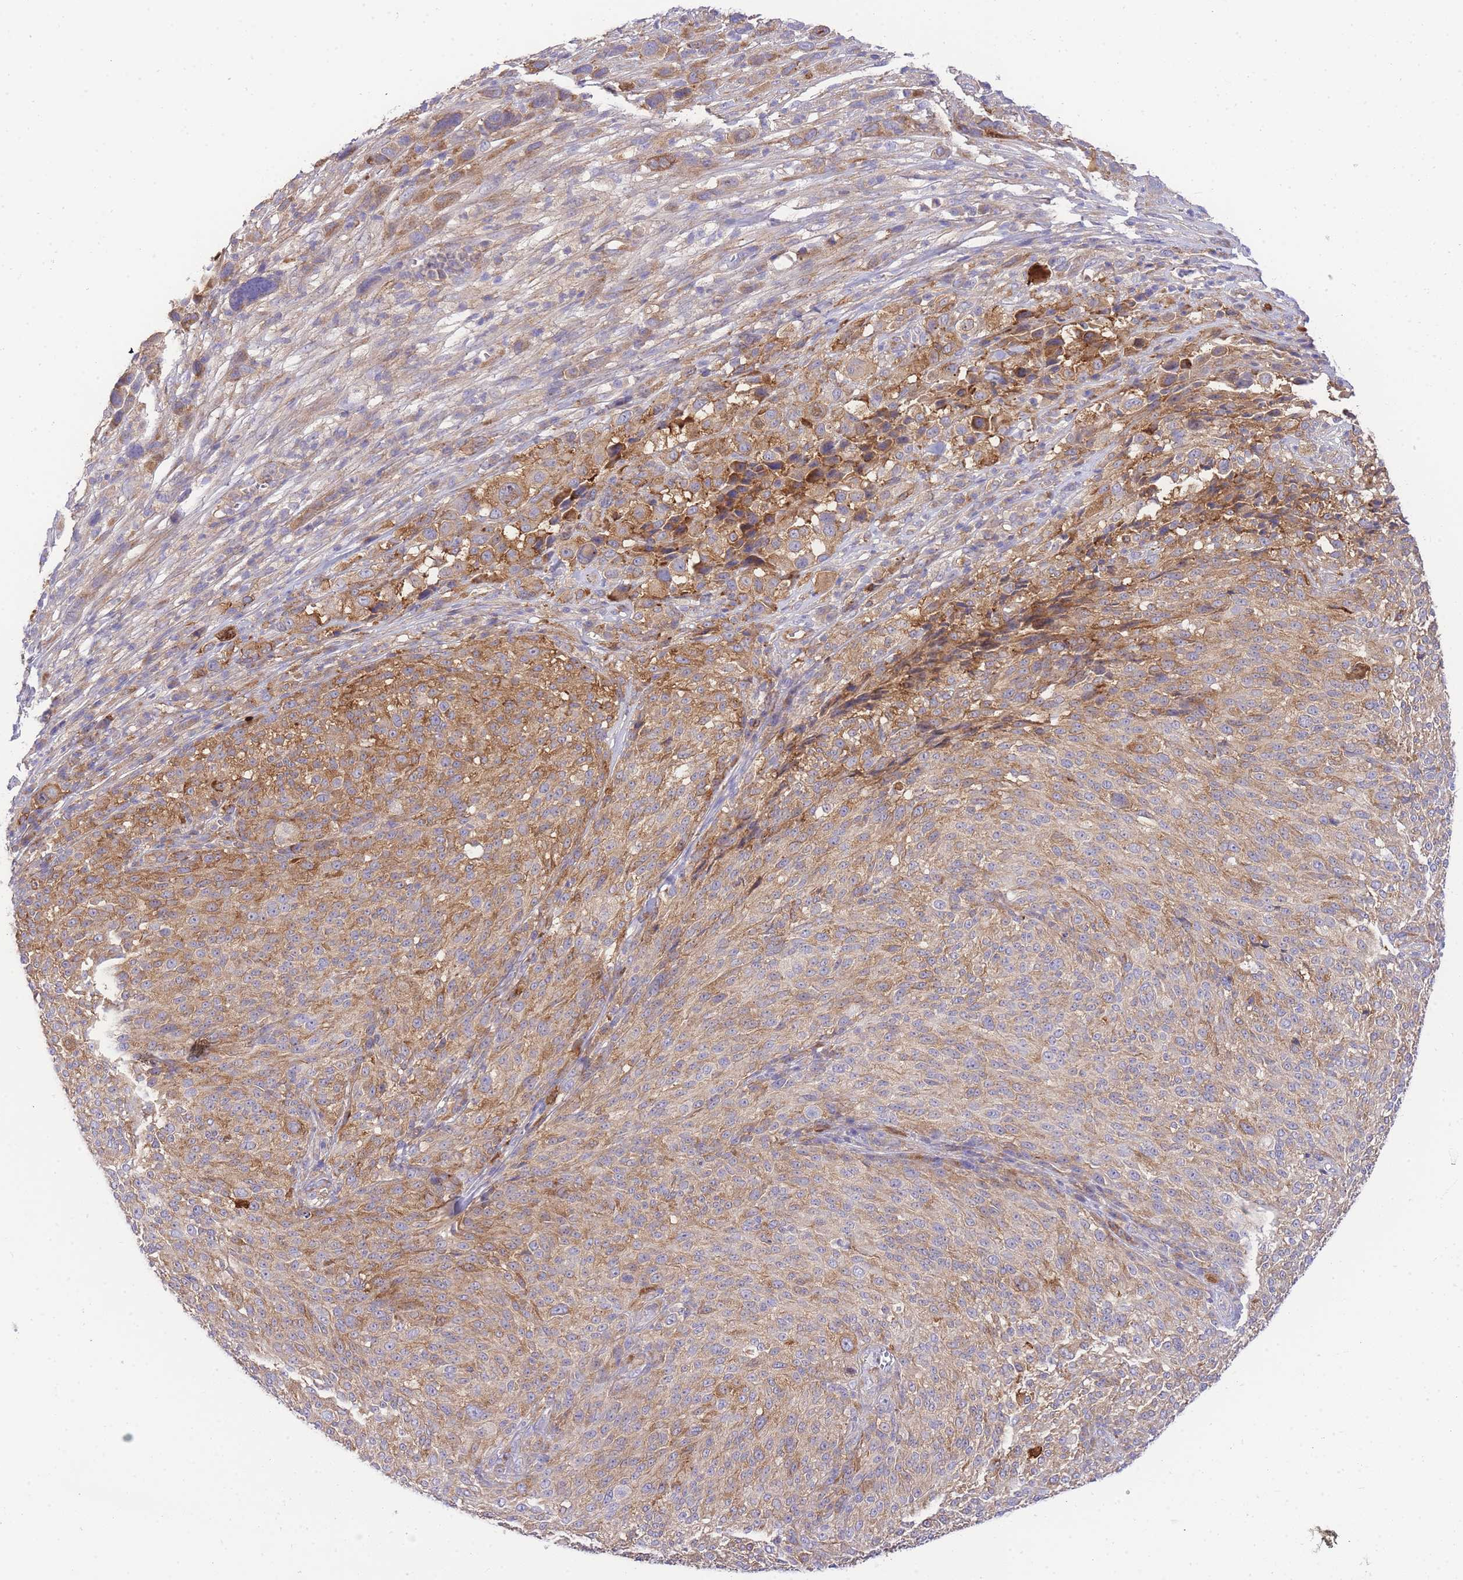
{"staining": {"intensity": "moderate", "quantity": "25%-75%", "location": "cytoplasmic/membranous"}, "tissue": "melanoma", "cell_type": "Tumor cells", "image_type": "cancer", "snomed": [{"axis": "morphology", "description": "Malignant melanoma, NOS"}, {"axis": "topography", "description": "Skin of trunk"}], "caption": "A photomicrograph of human melanoma stained for a protein demonstrates moderate cytoplasmic/membranous brown staining in tumor cells.", "gene": "INSYN2B", "patient": {"sex": "male", "age": 71}}